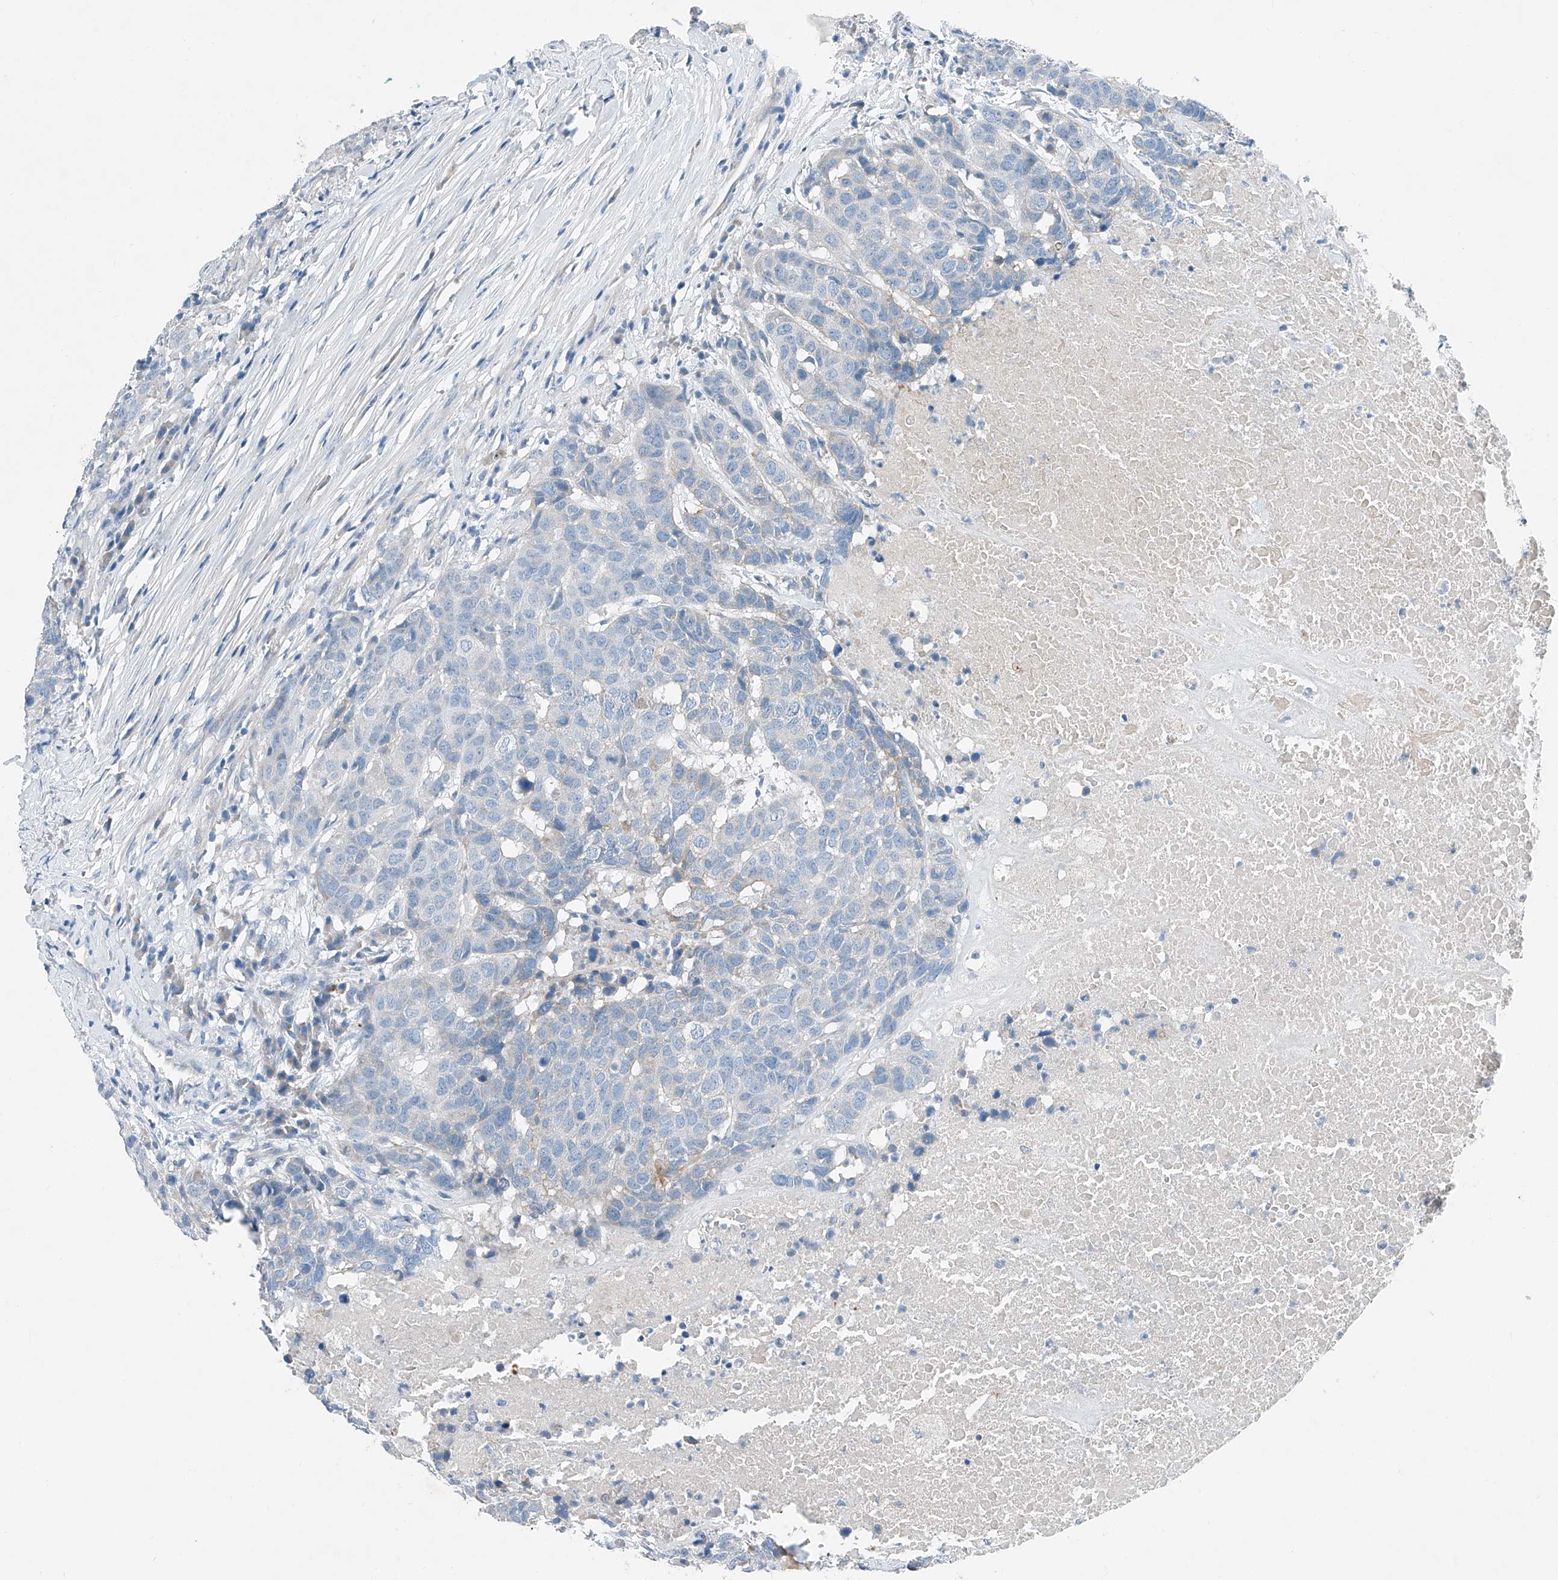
{"staining": {"intensity": "negative", "quantity": "none", "location": "none"}, "tissue": "head and neck cancer", "cell_type": "Tumor cells", "image_type": "cancer", "snomed": [{"axis": "morphology", "description": "Squamous cell carcinoma, NOS"}, {"axis": "topography", "description": "Head-Neck"}], "caption": "Tumor cells show no significant protein positivity in squamous cell carcinoma (head and neck).", "gene": "MDGA1", "patient": {"sex": "male", "age": 66}}